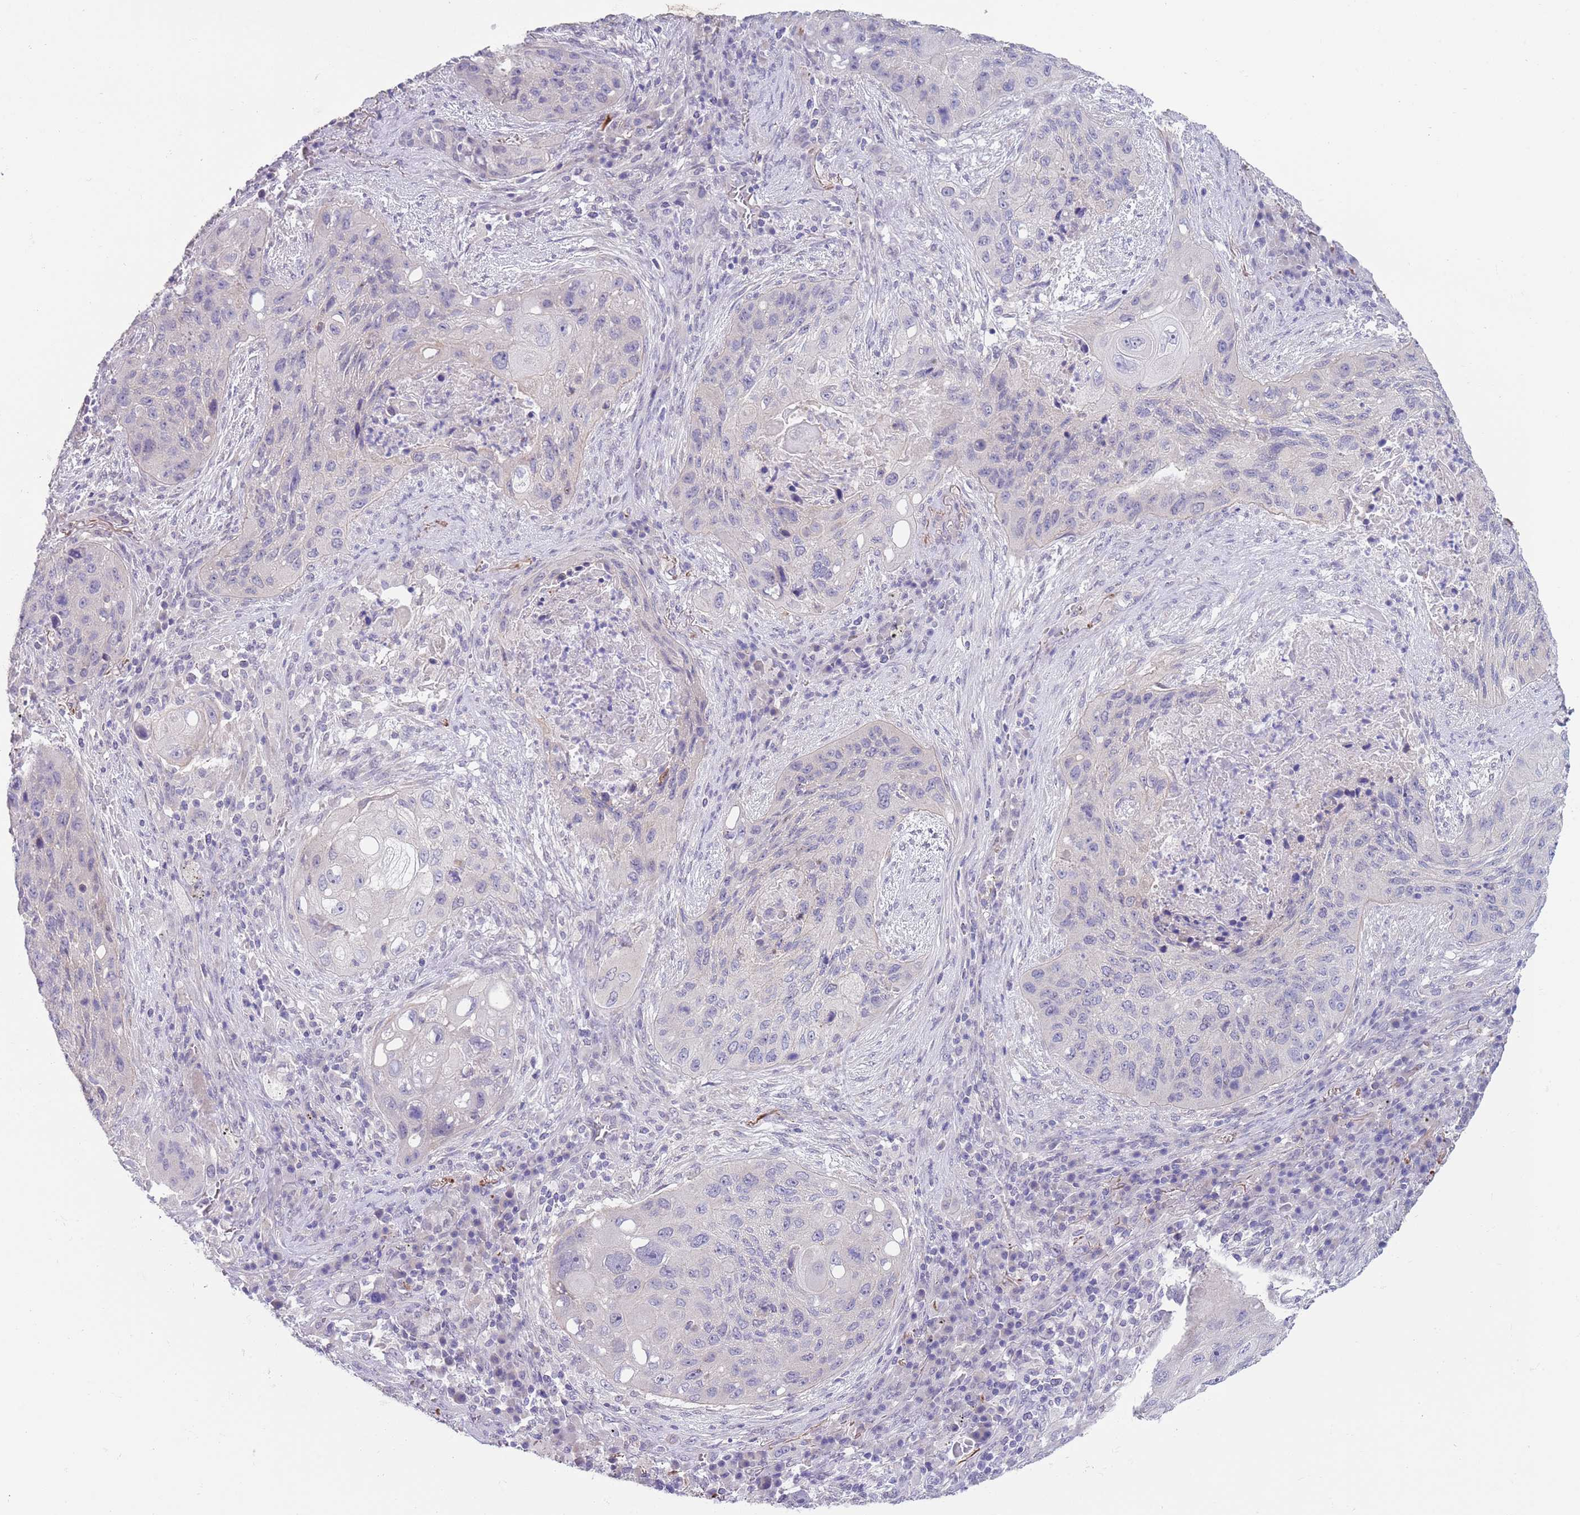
{"staining": {"intensity": "negative", "quantity": "none", "location": "none"}, "tissue": "lung cancer", "cell_type": "Tumor cells", "image_type": "cancer", "snomed": [{"axis": "morphology", "description": "Squamous cell carcinoma, NOS"}, {"axis": "topography", "description": "Lung"}], "caption": "There is no significant positivity in tumor cells of lung cancer. (DAB immunohistochemistry, high magnification).", "gene": "RNF169", "patient": {"sex": "female", "age": 63}}